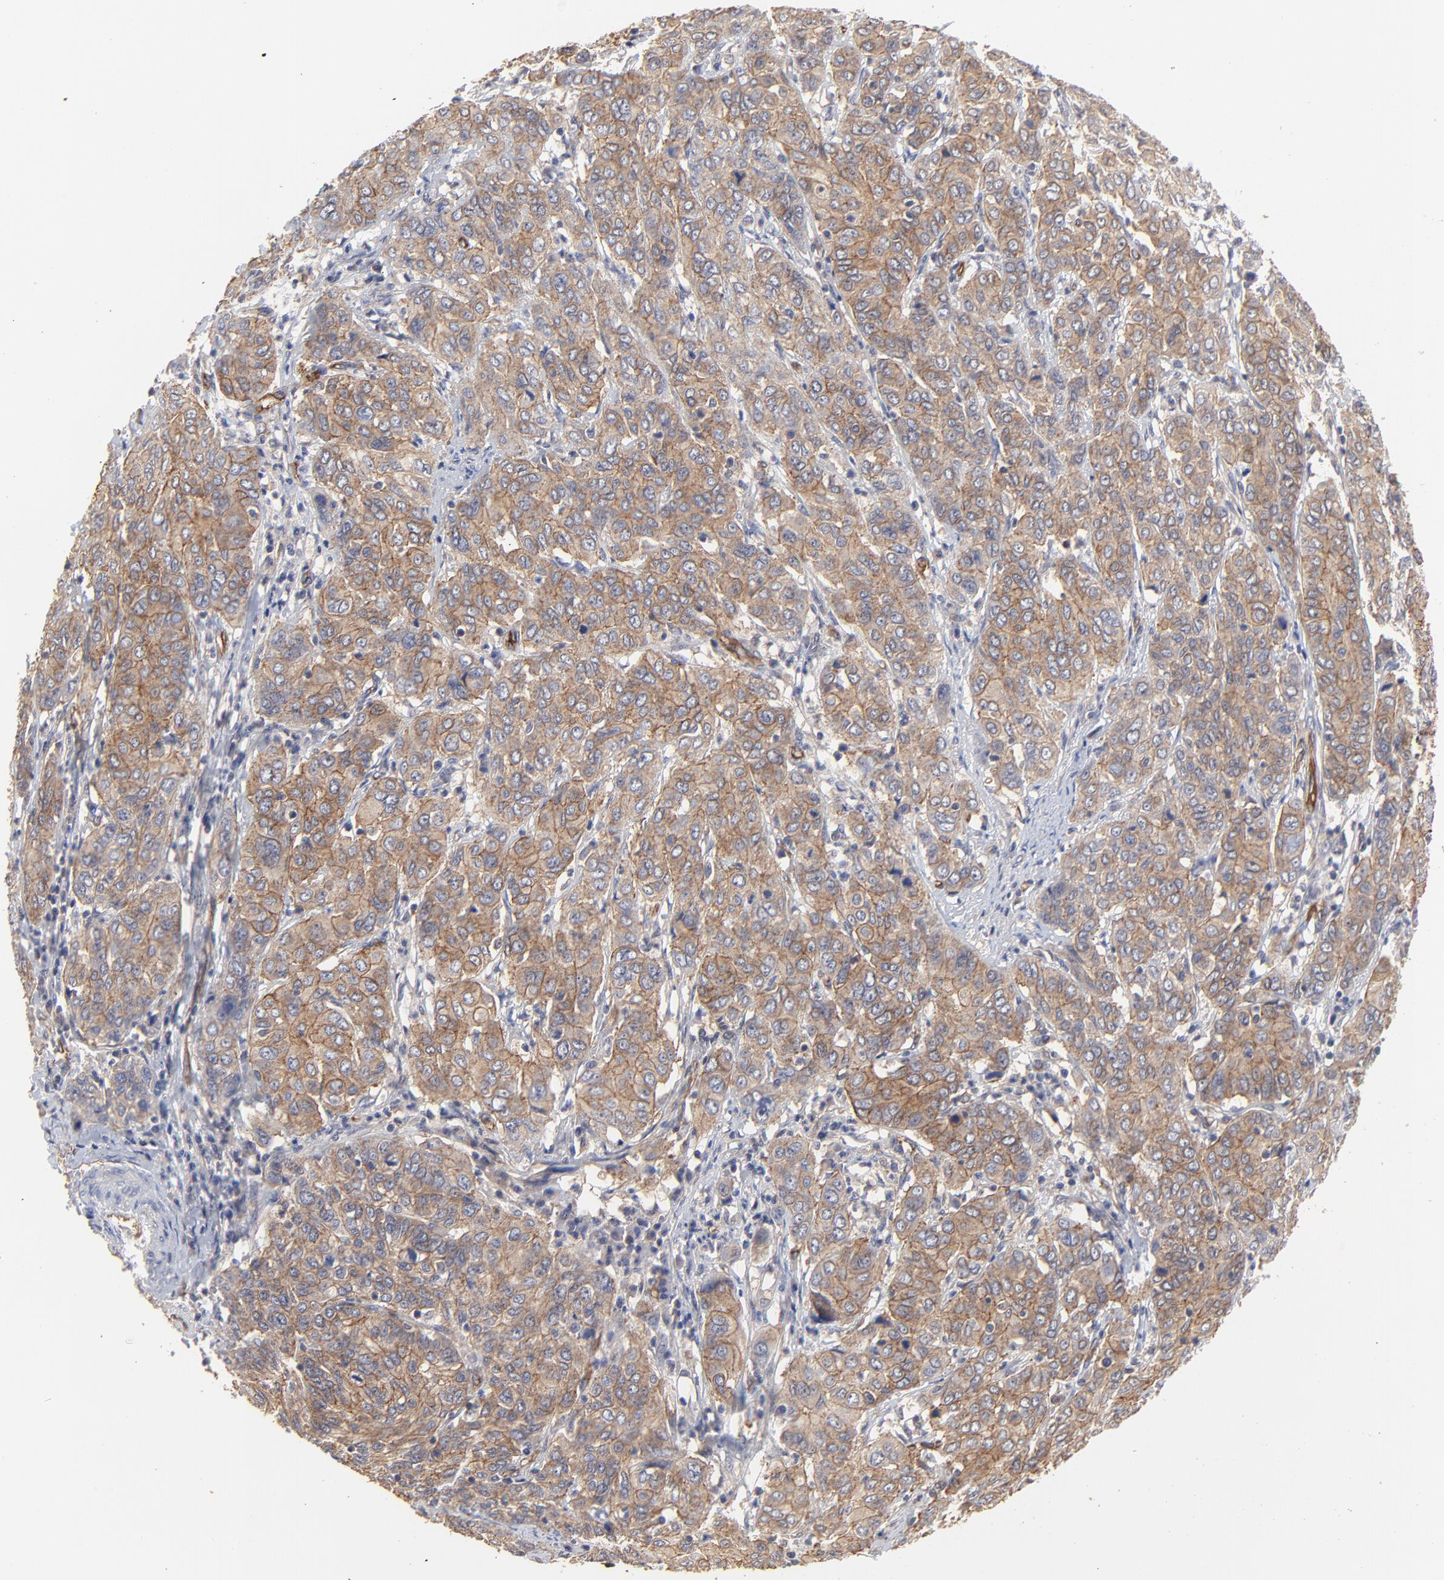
{"staining": {"intensity": "moderate", "quantity": ">75%", "location": "cytoplasmic/membranous"}, "tissue": "cervical cancer", "cell_type": "Tumor cells", "image_type": "cancer", "snomed": [{"axis": "morphology", "description": "Squamous cell carcinoma, NOS"}, {"axis": "topography", "description": "Cervix"}], "caption": "Tumor cells demonstrate moderate cytoplasmic/membranous positivity in approximately >75% of cells in squamous cell carcinoma (cervical). (DAB = brown stain, brightfield microscopy at high magnification).", "gene": "ARMT1", "patient": {"sex": "female", "age": 38}}